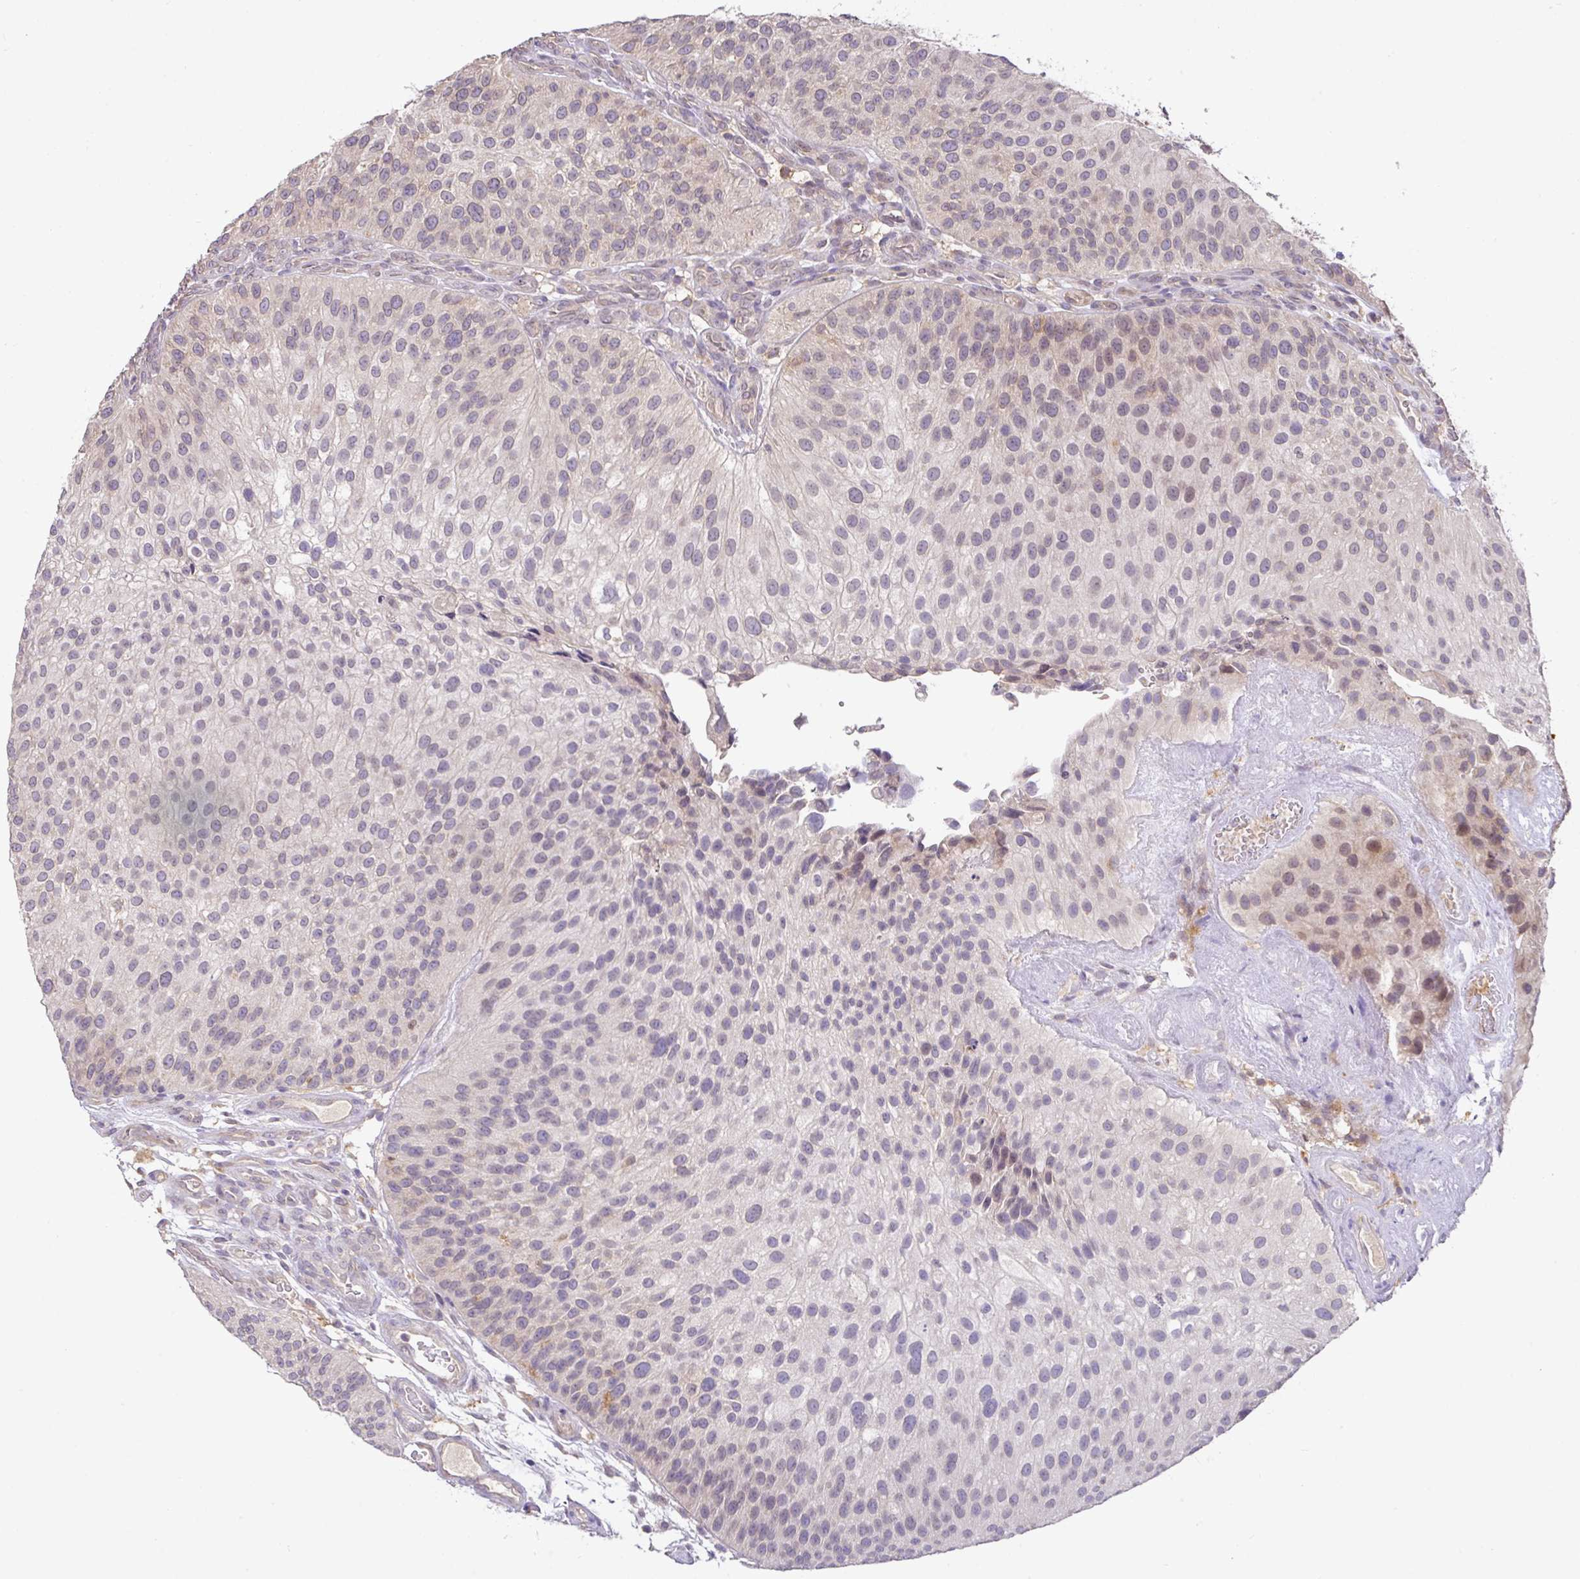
{"staining": {"intensity": "negative", "quantity": "none", "location": "none"}, "tissue": "urothelial cancer", "cell_type": "Tumor cells", "image_type": "cancer", "snomed": [{"axis": "morphology", "description": "Urothelial carcinoma, NOS"}, {"axis": "topography", "description": "Urinary bladder"}], "caption": "This photomicrograph is of transitional cell carcinoma stained with immunohistochemistry to label a protein in brown with the nuclei are counter-stained blue. There is no expression in tumor cells.", "gene": "GCNT7", "patient": {"sex": "male", "age": 87}}